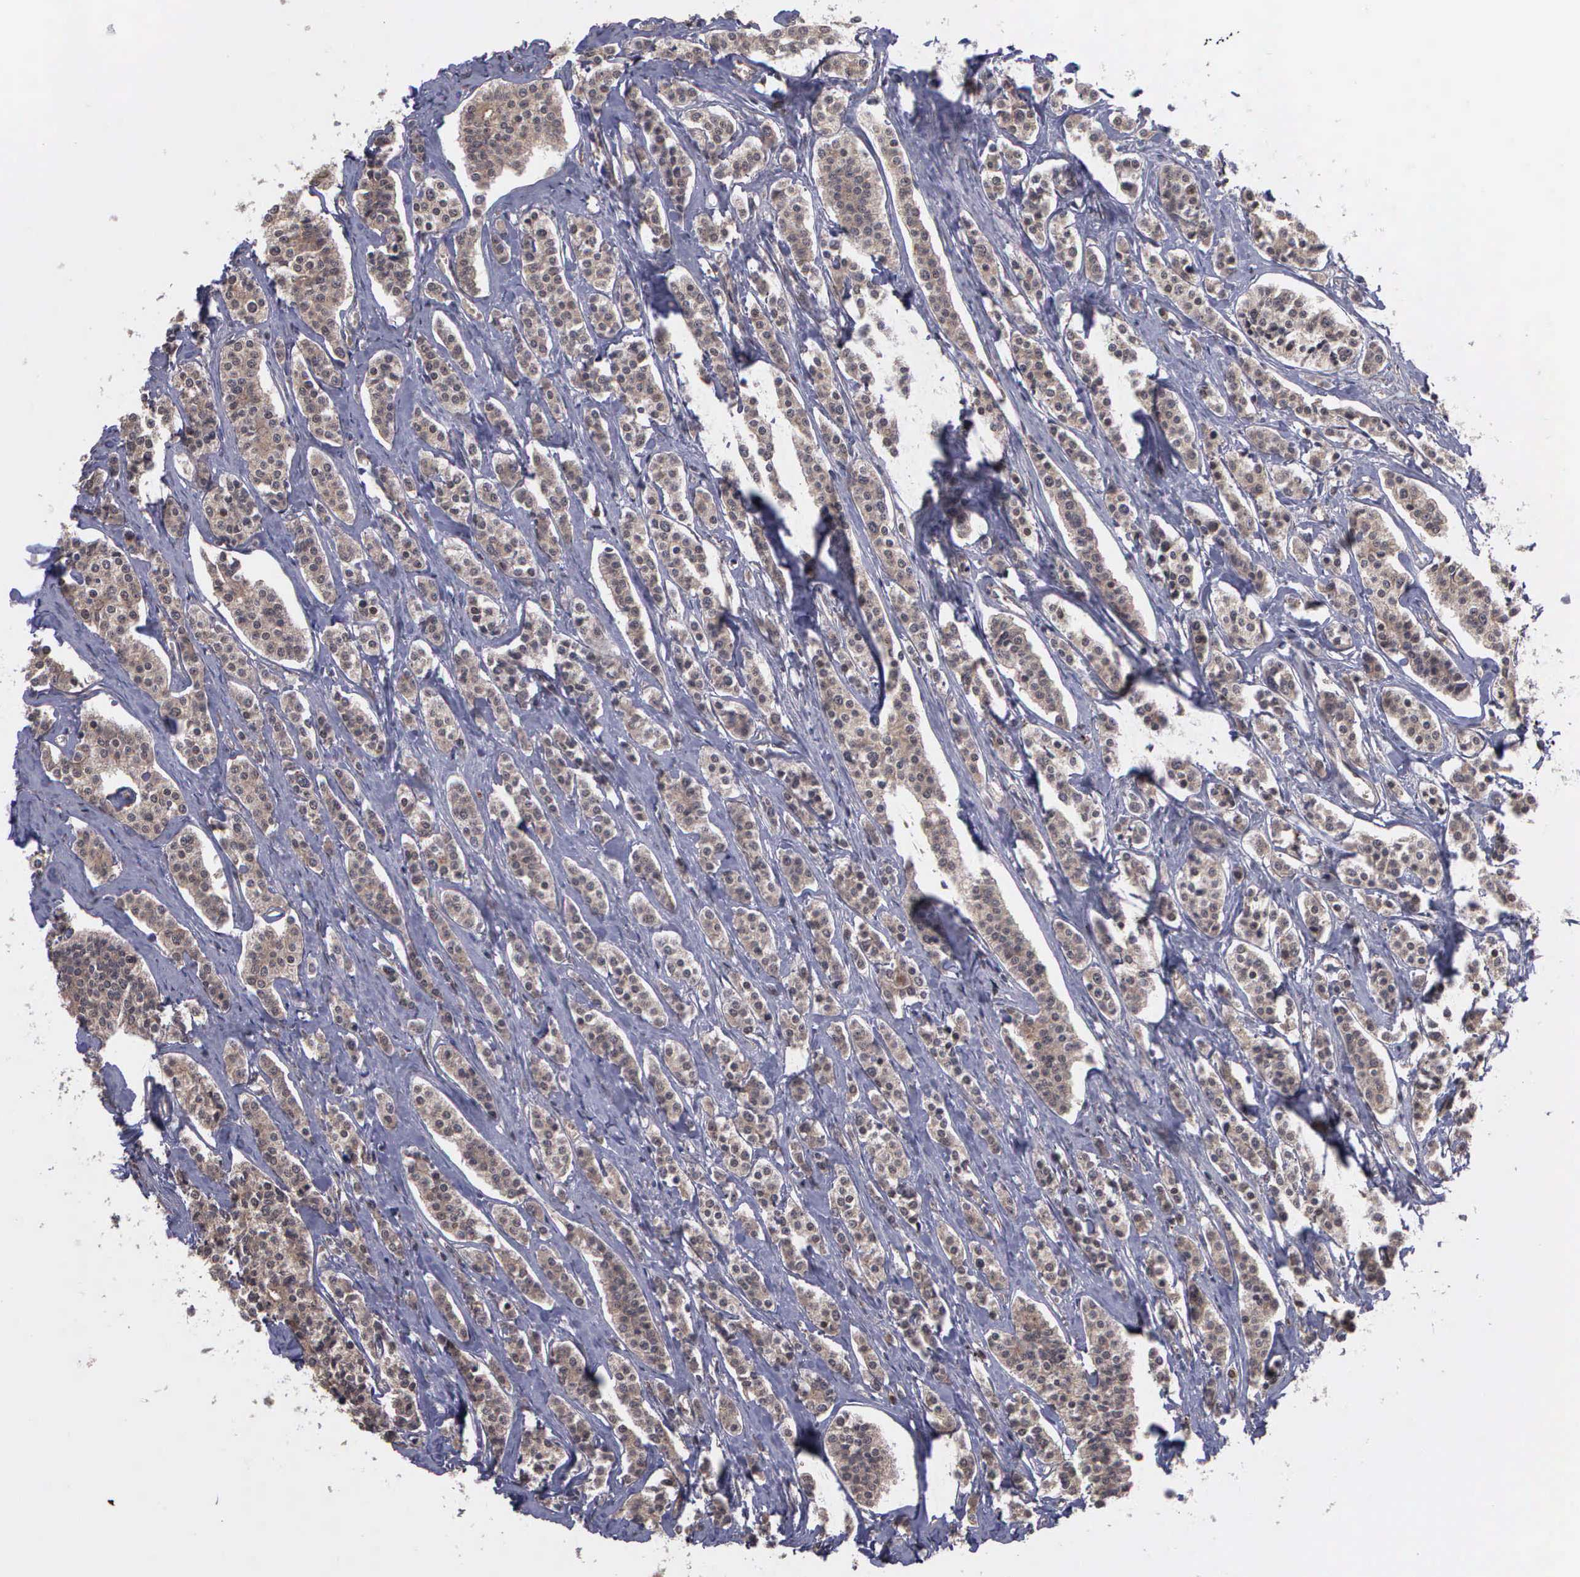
{"staining": {"intensity": "weak", "quantity": ">75%", "location": "cytoplasmic/membranous"}, "tissue": "carcinoid", "cell_type": "Tumor cells", "image_type": "cancer", "snomed": [{"axis": "morphology", "description": "Carcinoid, malignant, NOS"}, {"axis": "topography", "description": "Small intestine"}], "caption": "The photomicrograph reveals immunohistochemical staining of malignant carcinoid. There is weak cytoplasmic/membranous positivity is identified in about >75% of tumor cells. The staining was performed using DAB to visualize the protein expression in brown, while the nuclei were stained in blue with hematoxylin (Magnification: 20x).", "gene": "MAP3K9", "patient": {"sex": "male", "age": 63}}